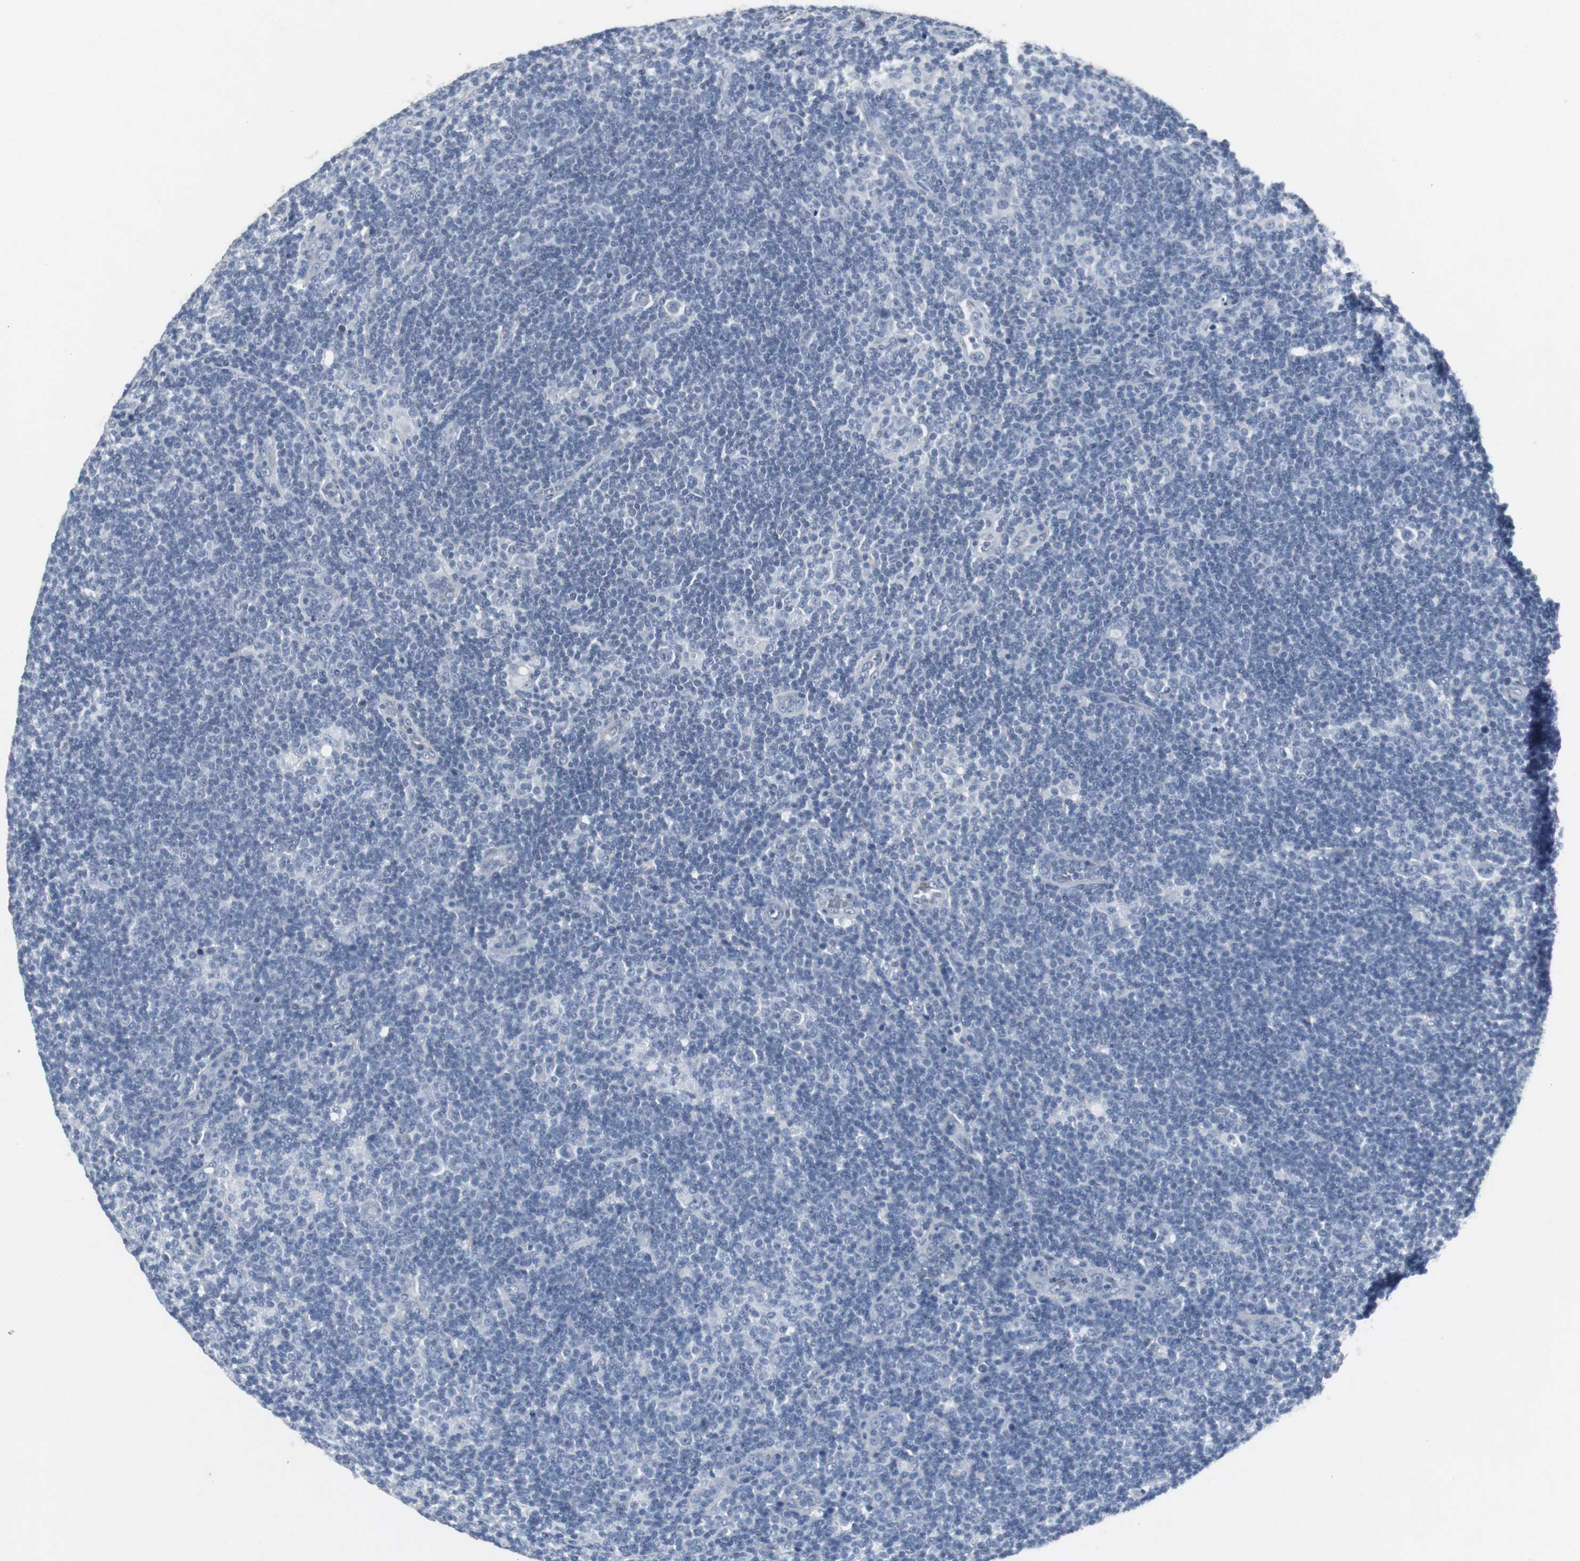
{"staining": {"intensity": "negative", "quantity": "none", "location": "none"}, "tissue": "lymphoma", "cell_type": "Tumor cells", "image_type": "cancer", "snomed": [{"axis": "morphology", "description": "Hodgkin's disease, NOS"}, {"axis": "topography", "description": "Lymph node"}], "caption": "An image of human lymphoma is negative for staining in tumor cells.", "gene": "ACAA1", "patient": {"sex": "female", "age": 57}}